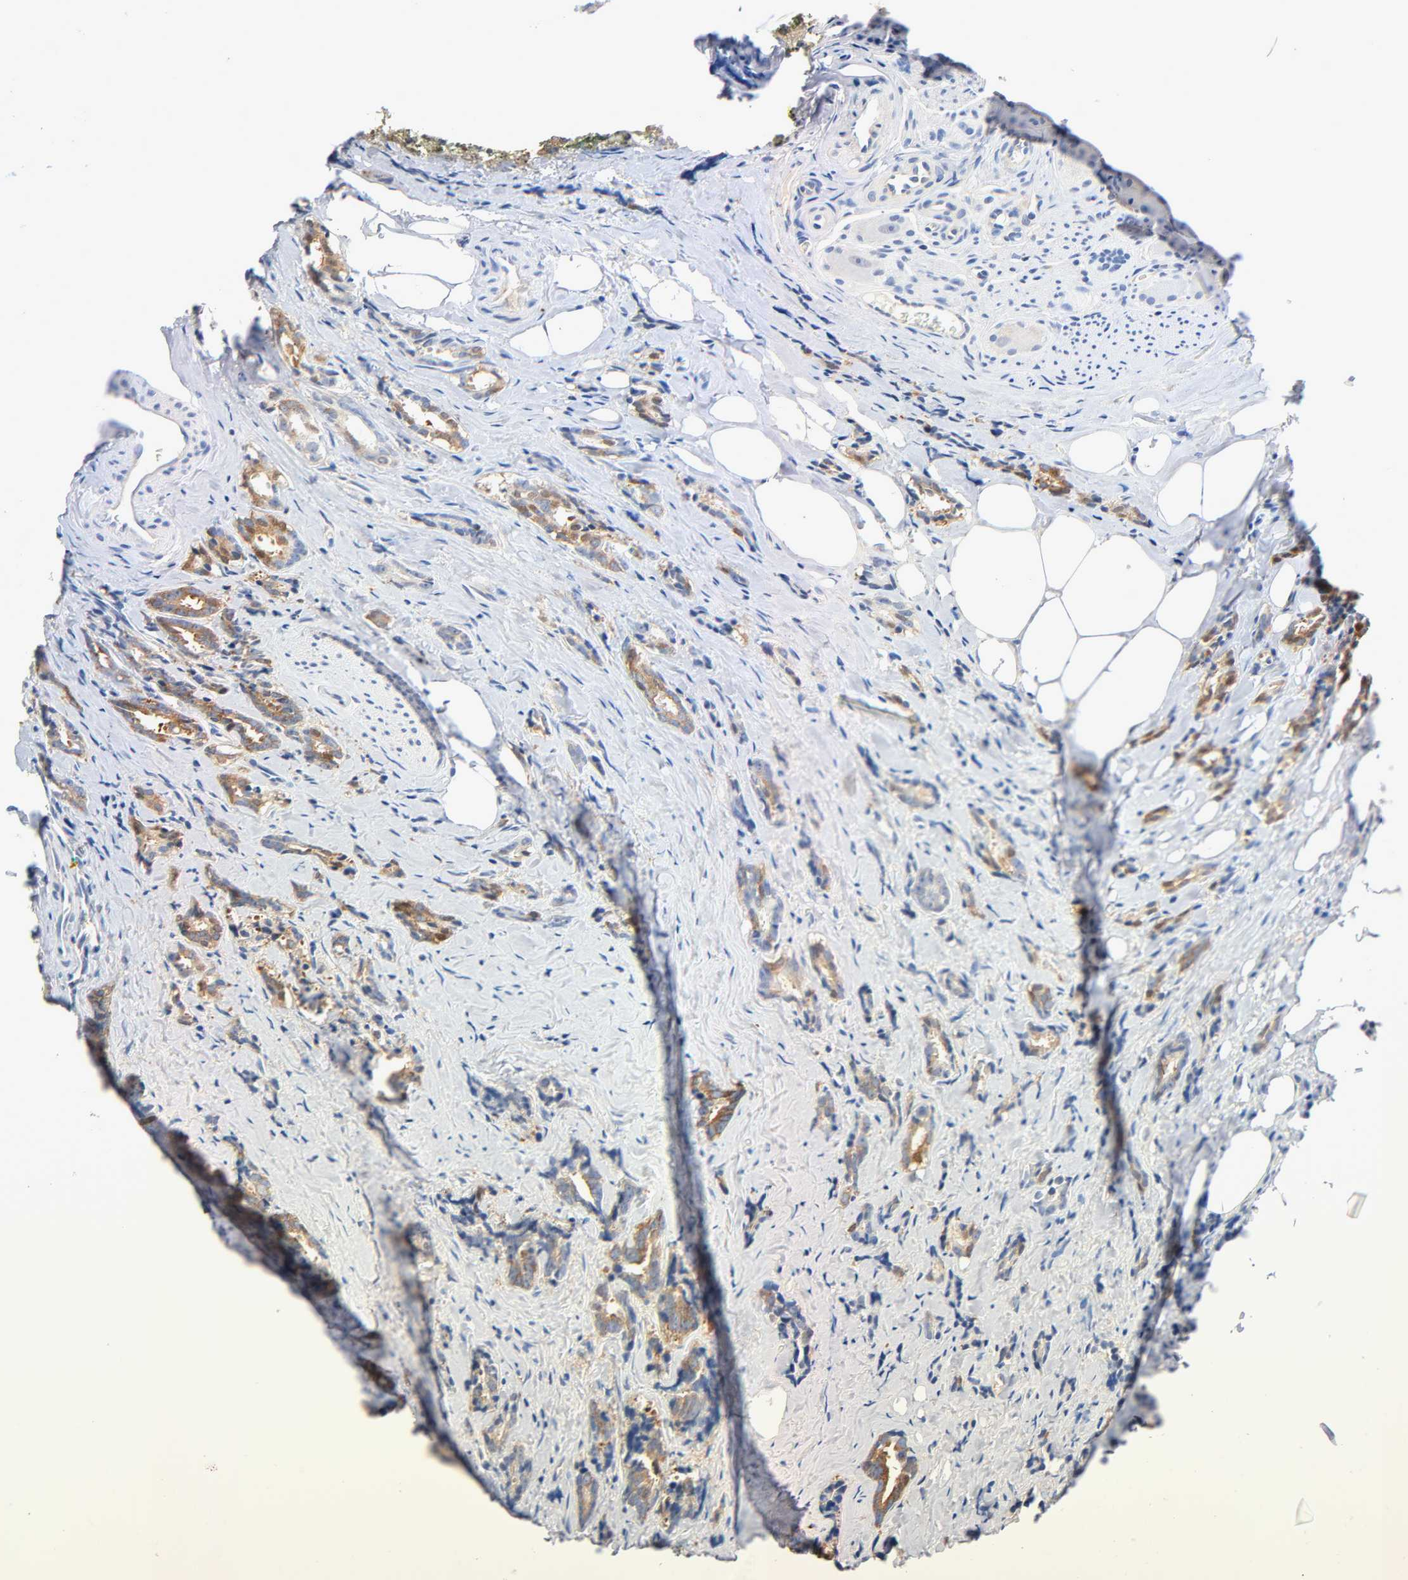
{"staining": {"intensity": "moderate", "quantity": ">75%", "location": "cytoplasmic/membranous"}, "tissue": "prostate cancer", "cell_type": "Tumor cells", "image_type": "cancer", "snomed": [{"axis": "morphology", "description": "Adenocarcinoma, High grade"}, {"axis": "topography", "description": "Prostate"}], "caption": "Immunohistochemical staining of human high-grade adenocarcinoma (prostate) shows medium levels of moderate cytoplasmic/membranous protein positivity in approximately >75% of tumor cells.", "gene": "MALT1", "patient": {"sex": "male", "age": 67}}